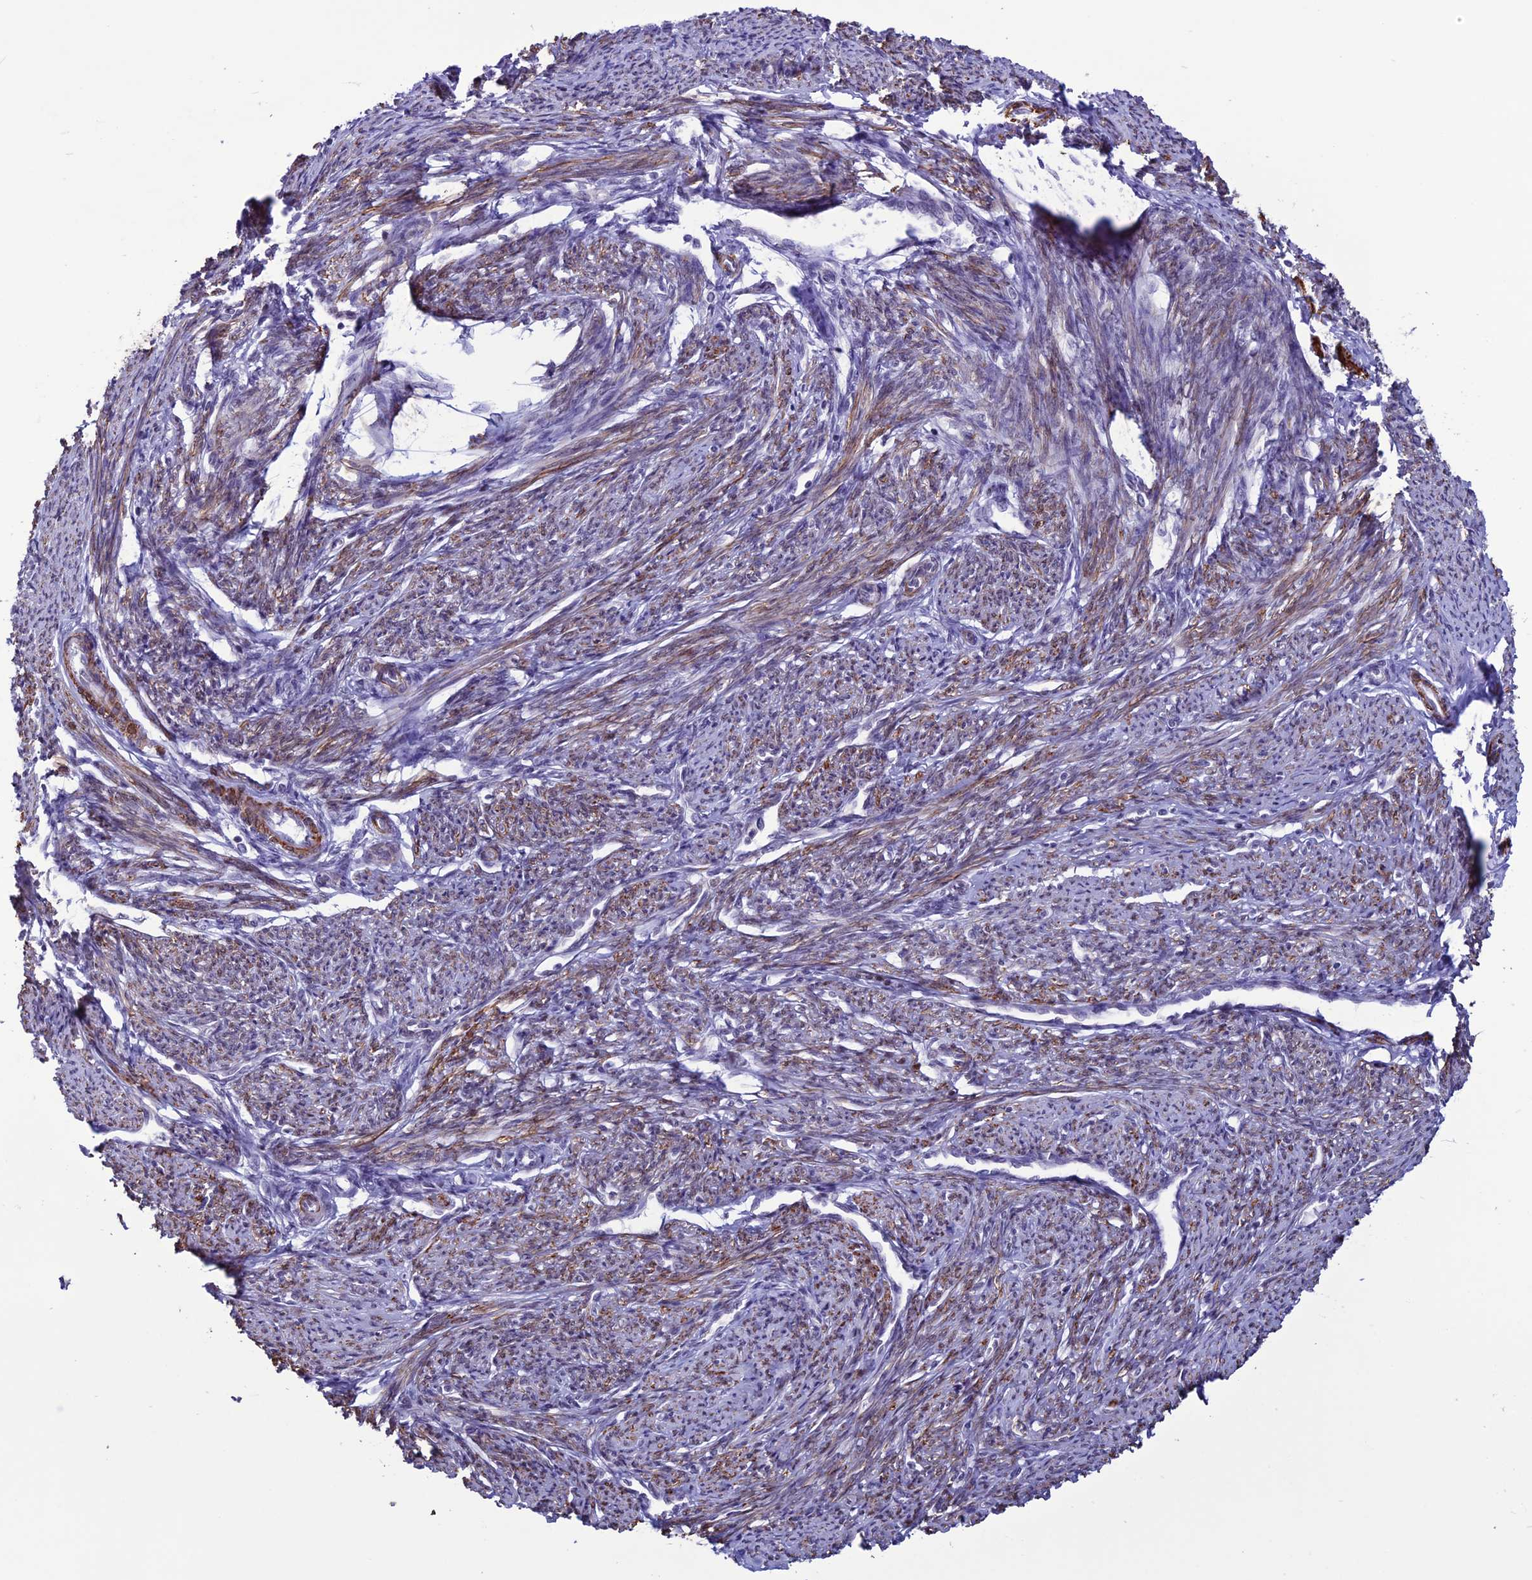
{"staining": {"intensity": "strong", "quantity": "25%-75%", "location": "cytoplasmic/membranous"}, "tissue": "smooth muscle", "cell_type": "Smooth muscle cells", "image_type": "normal", "snomed": [{"axis": "morphology", "description": "Normal tissue, NOS"}, {"axis": "topography", "description": "Smooth muscle"}, {"axis": "topography", "description": "Uterus"}], "caption": "Immunohistochemistry (IHC) image of benign smooth muscle: smooth muscle stained using immunohistochemistry (IHC) demonstrates high levels of strong protein expression localized specifically in the cytoplasmic/membranous of smooth muscle cells, appearing as a cytoplasmic/membranous brown color.", "gene": "U2AF1", "patient": {"sex": "female", "age": 59}}